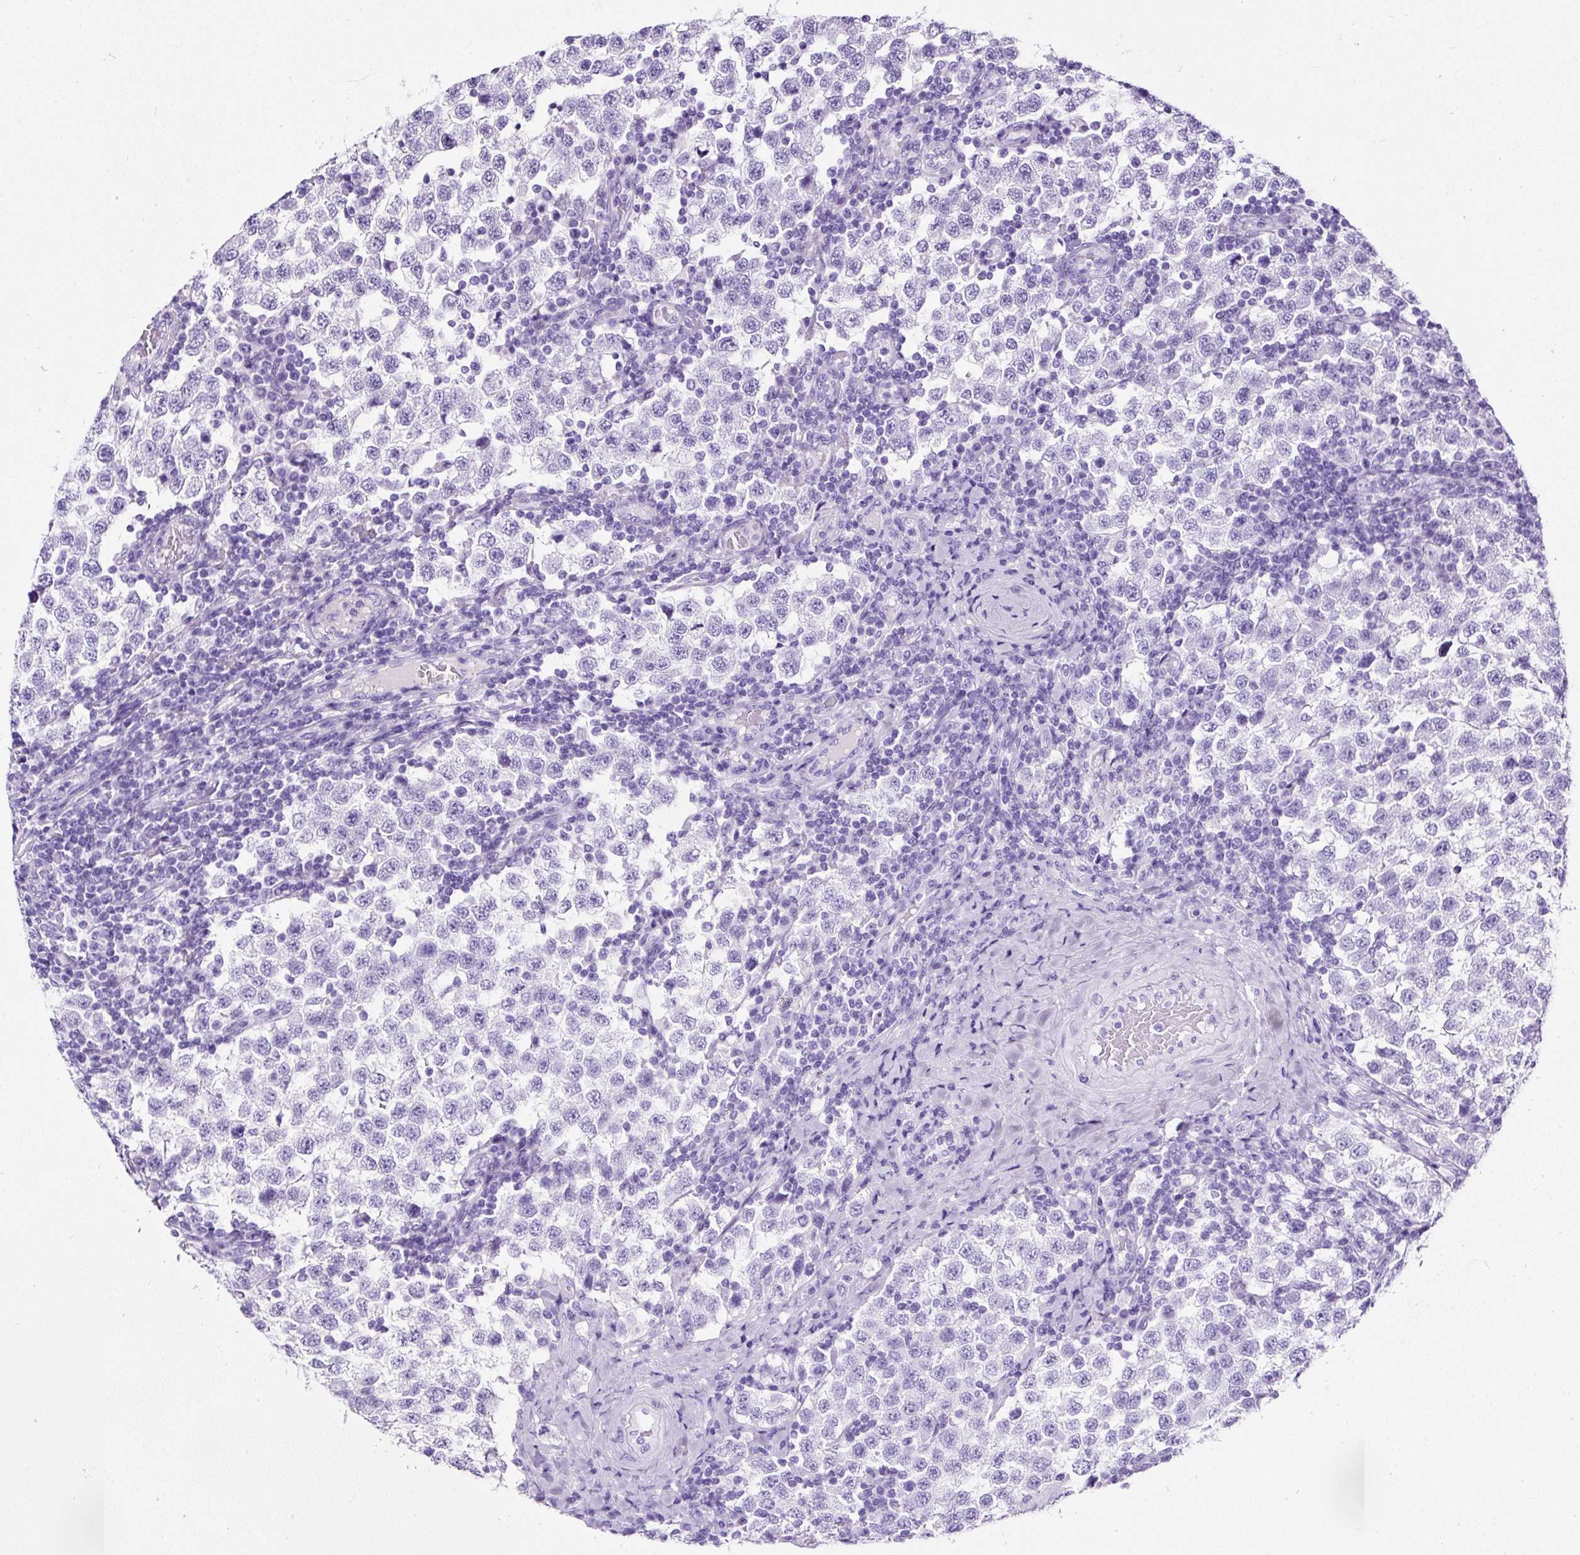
{"staining": {"intensity": "negative", "quantity": "none", "location": "none"}, "tissue": "testis cancer", "cell_type": "Tumor cells", "image_type": "cancer", "snomed": [{"axis": "morphology", "description": "Seminoma, NOS"}, {"axis": "topography", "description": "Testis"}], "caption": "A micrograph of seminoma (testis) stained for a protein shows no brown staining in tumor cells.", "gene": "NTS", "patient": {"sex": "male", "age": 34}}